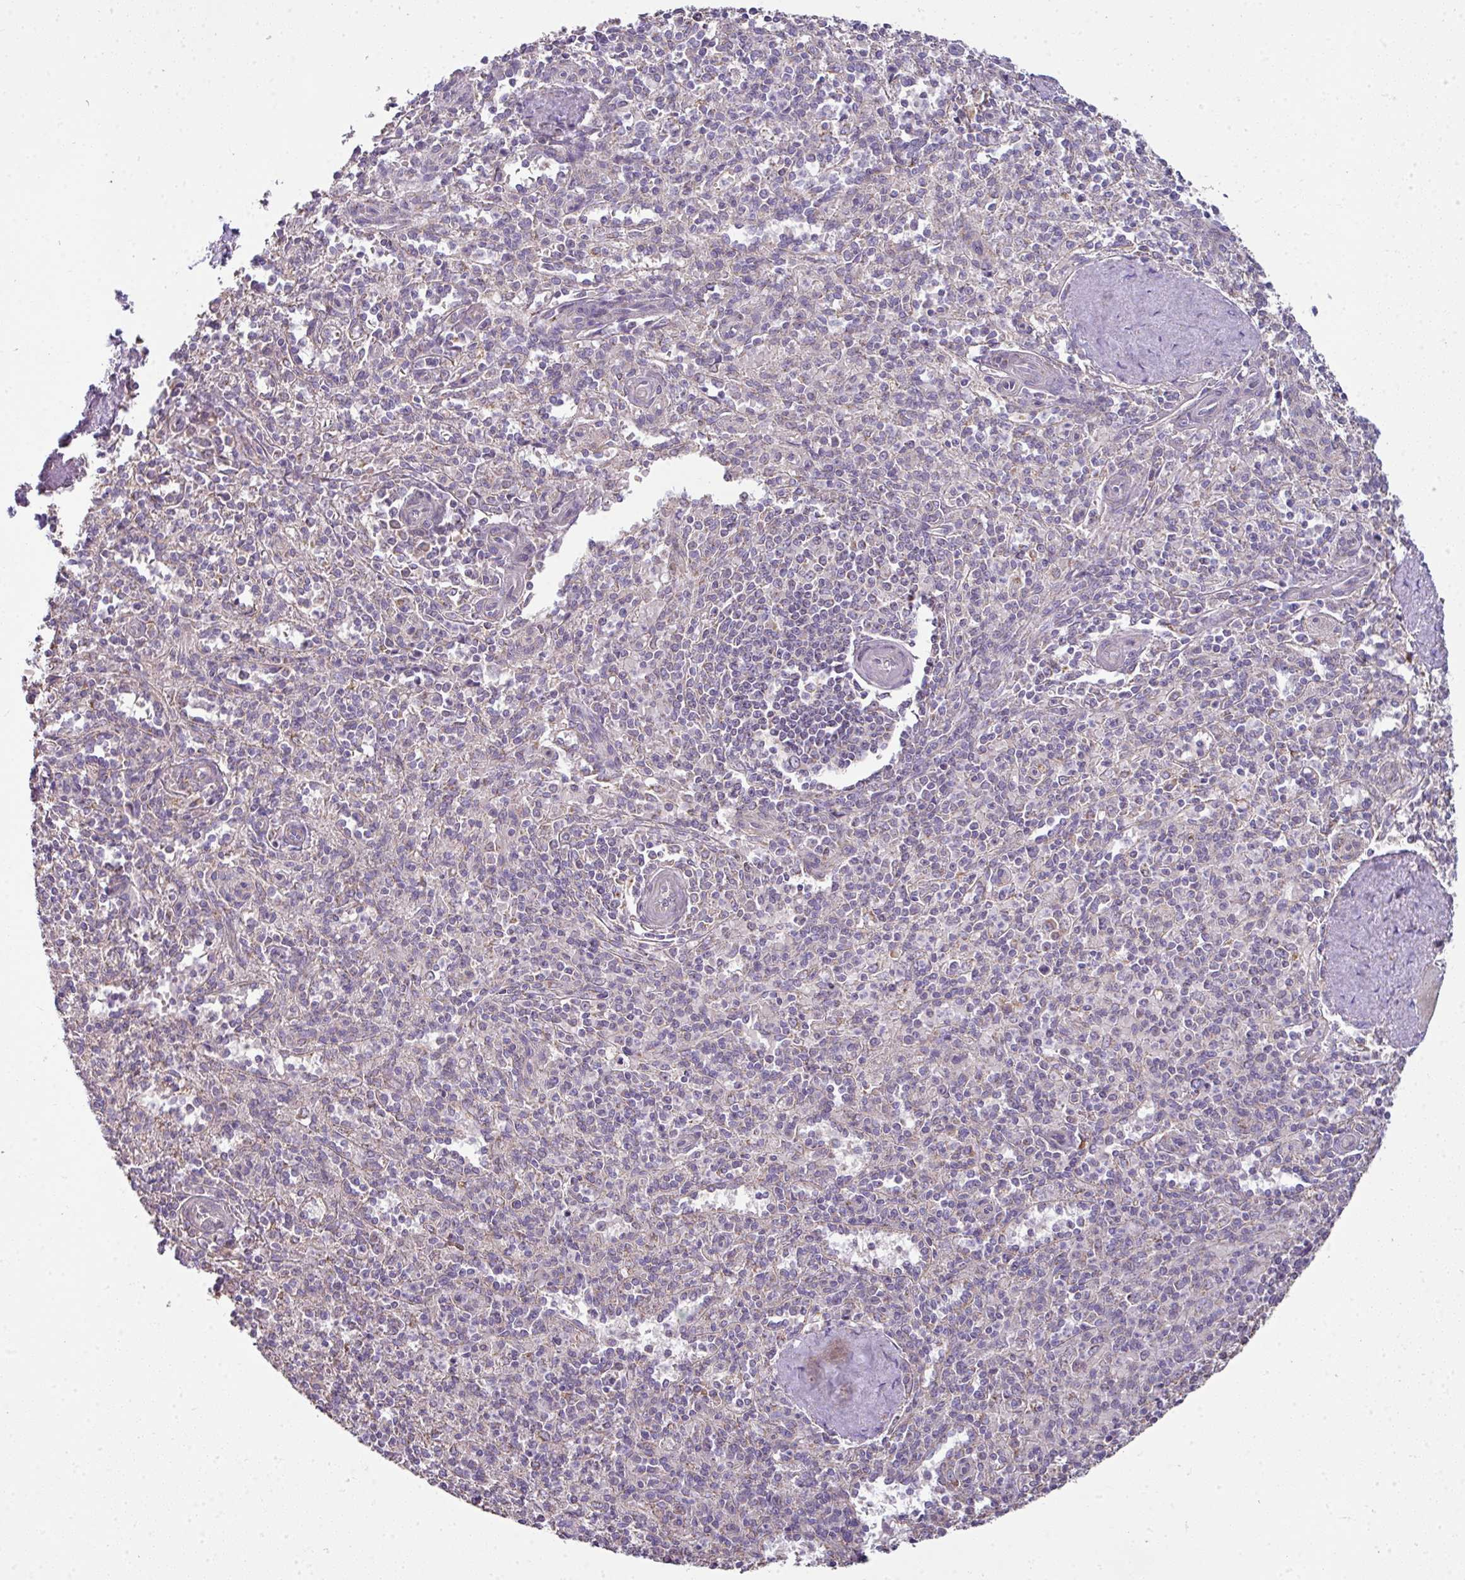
{"staining": {"intensity": "negative", "quantity": "none", "location": "none"}, "tissue": "spleen", "cell_type": "Cells in red pulp", "image_type": "normal", "snomed": [{"axis": "morphology", "description": "Normal tissue, NOS"}, {"axis": "topography", "description": "Spleen"}], "caption": "Immunohistochemical staining of normal spleen demonstrates no significant expression in cells in red pulp. (DAB immunohistochemistry (IHC) with hematoxylin counter stain).", "gene": "PALS2", "patient": {"sex": "female", "age": 70}}